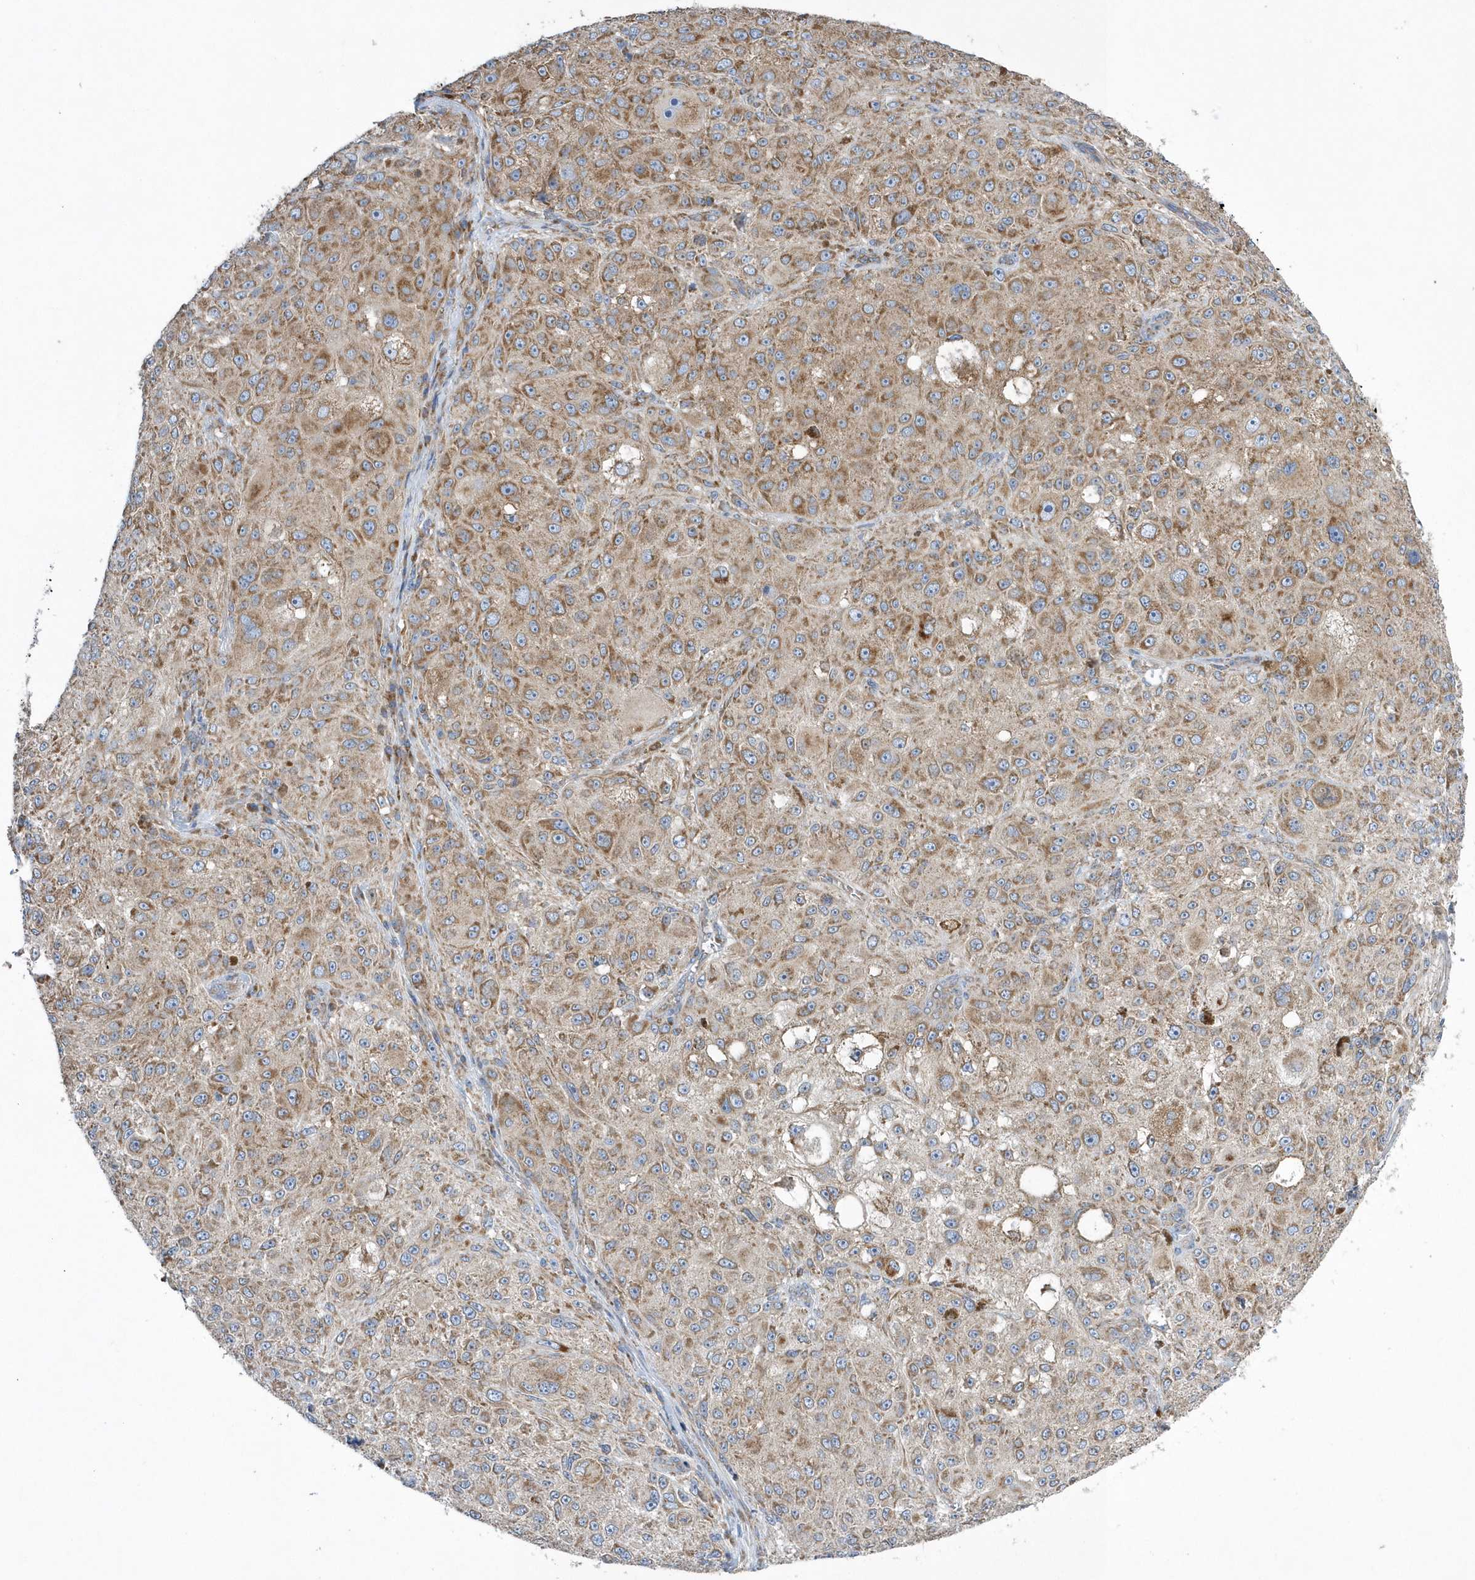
{"staining": {"intensity": "moderate", "quantity": ">75%", "location": "cytoplasmic/membranous"}, "tissue": "melanoma", "cell_type": "Tumor cells", "image_type": "cancer", "snomed": [{"axis": "morphology", "description": "Necrosis, NOS"}, {"axis": "morphology", "description": "Malignant melanoma, NOS"}, {"axis": "topography", "description": "Skin"}], "caption": "Moderate cytoplasmic/membranous positivity is seen in about >75% of tumor cells in melanoma. Using DAB (brown) and hematoxylin (blue) stains, captured at high magnification using brightfield microscopy.", "gene": "SPATA5", "patient": {"sex": "female", "age": 87}}